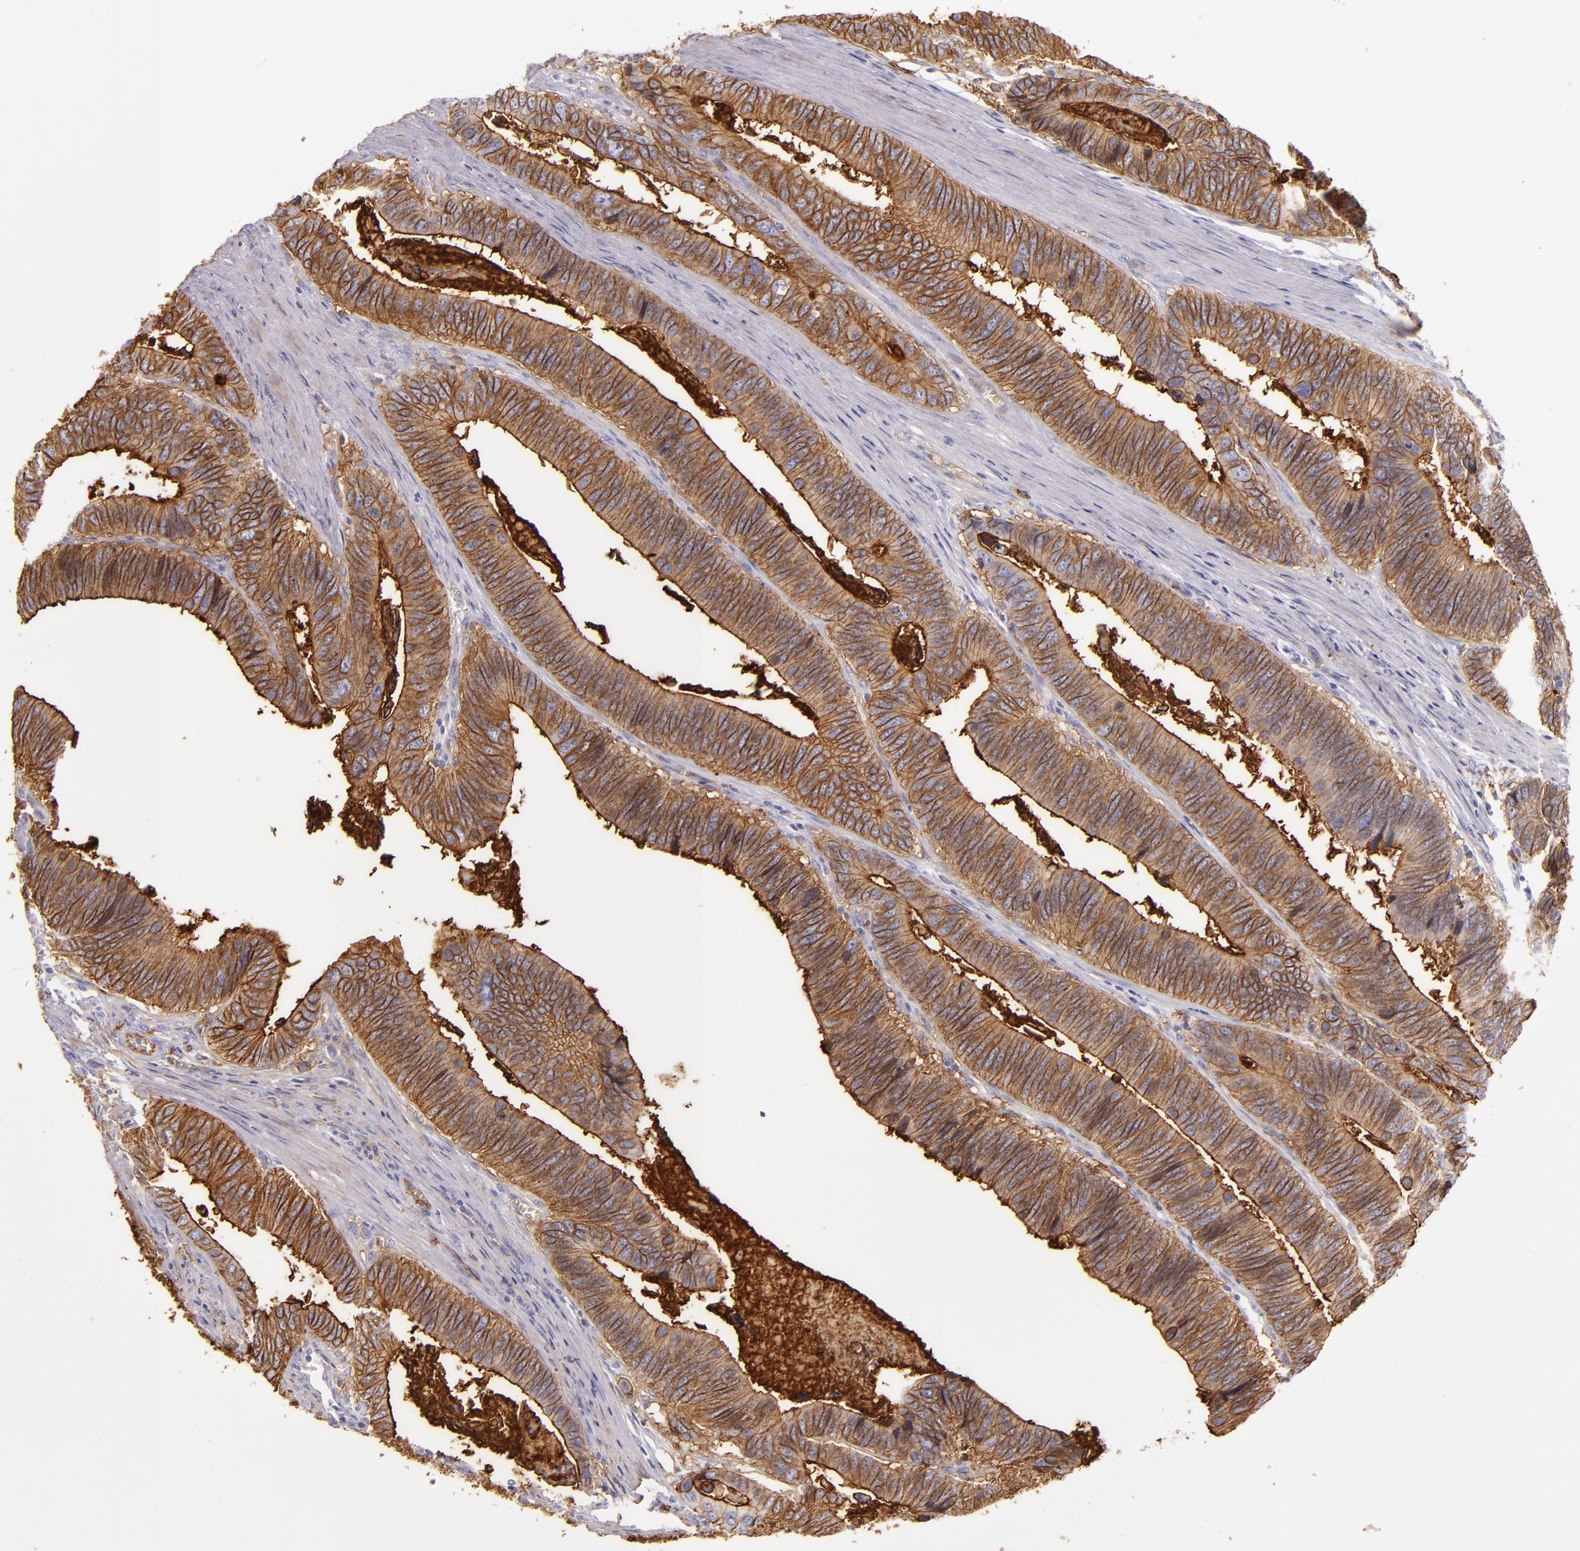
{"staining": {"intensity": "strong", "quantity": ">75%", "location": "cytoplasmic/membranous"}, "tissue": "colorectal cancer", "cell_type": "Tumor cells", "image_type": "cancer", "snomed": [{"axis": "morphology", "description": "Adenocarcinoma, NOS"}, {"axis": "topography", "description": "Colon"}], "caption": "Colorectal cancer (adenocarcinoma) was stained to show a protein in brown. There is high levels of strong cytoplasmic/membranous positivity in about >75% of tumor cells. The protein of interest is shown in brown color, while the nuclei are stained blue.", "gene": "CD9", "patient": {"sex": "male", "age": 72}}